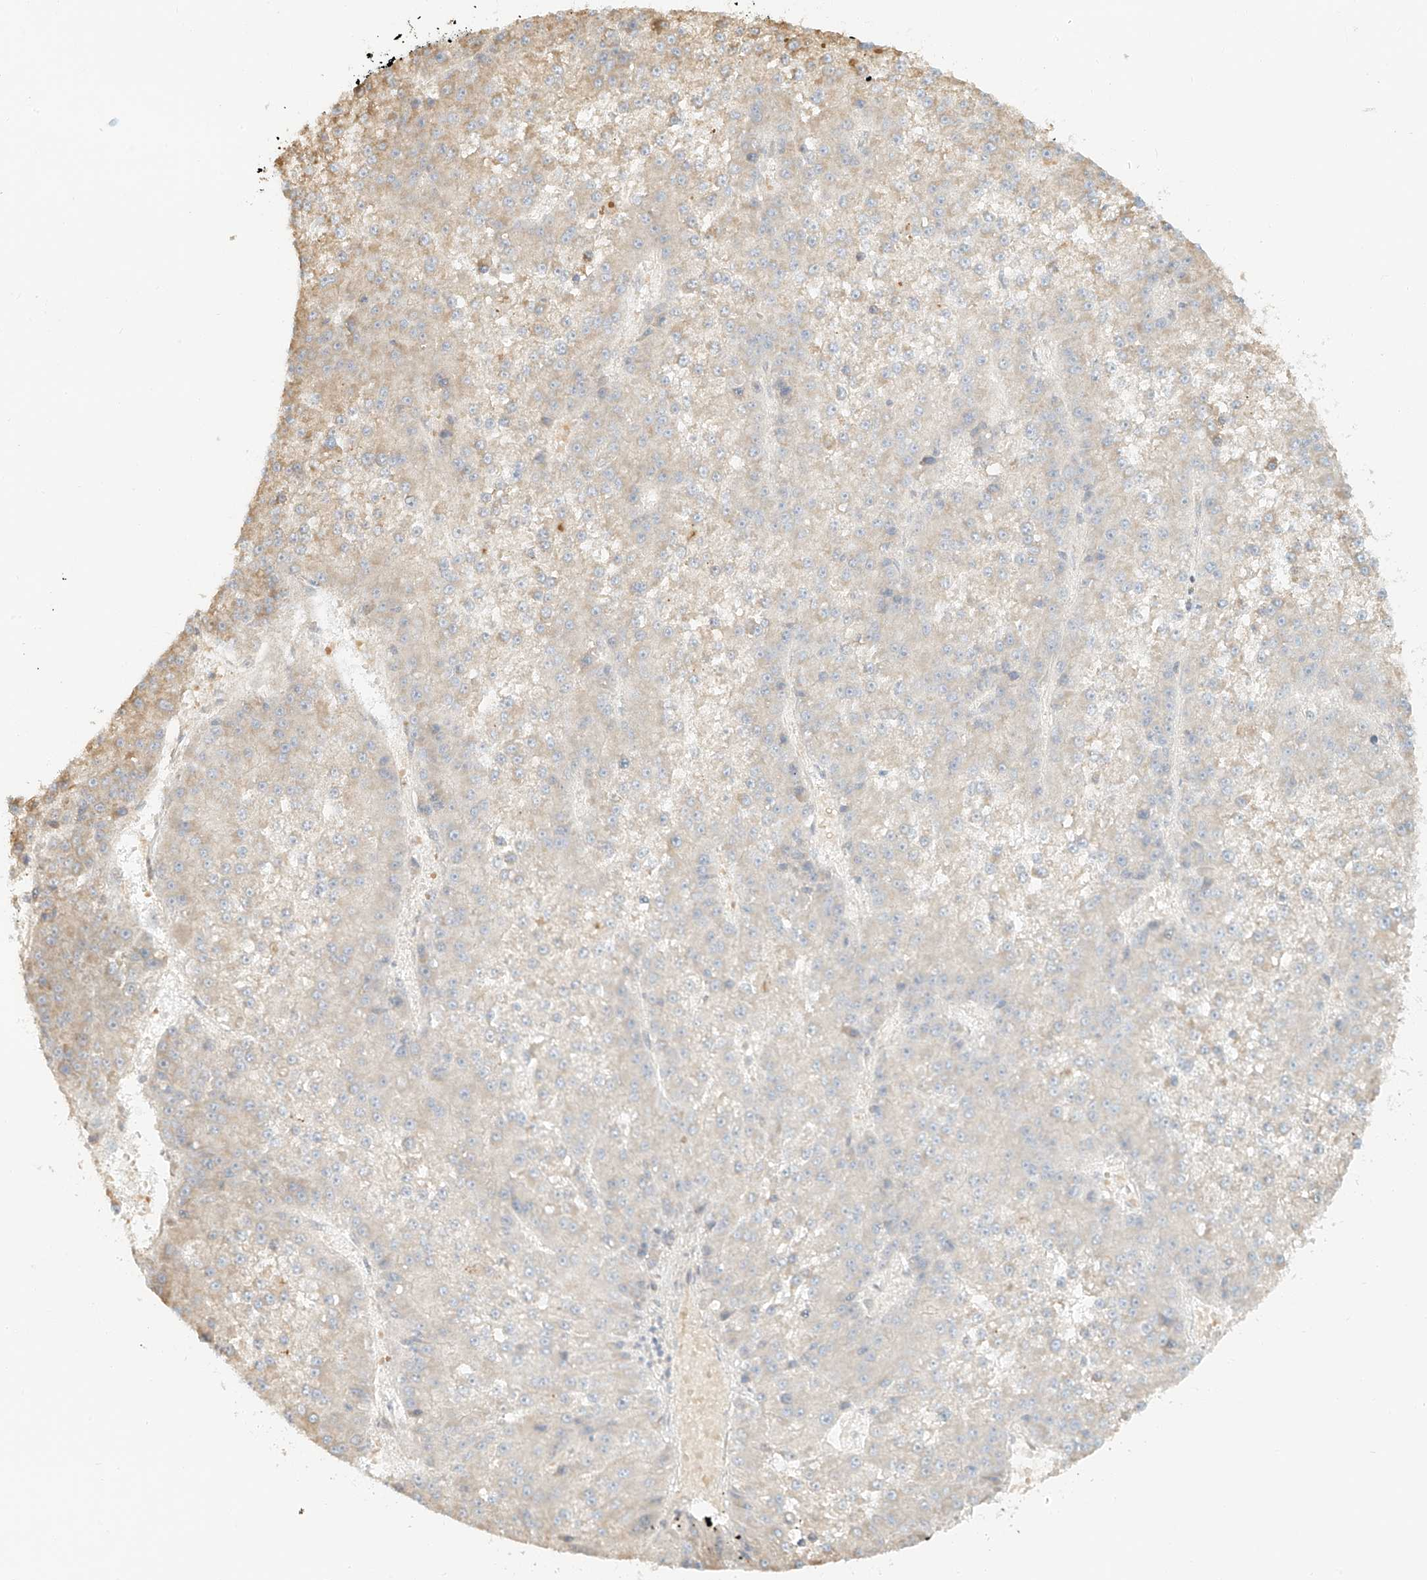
{"staining": {"intensity": "negative", "quantity": "none", "location": "none"}, "tissue": "liver cancer", "cell_type": "Tumor cells", "image_type": "cancer", "snomed": [{"axis": "morphology", "description": "Carcinoma, Hepatocellular, NOS"}, {"axis": "topography", "description": "Liver"}], "caption": "Immunohistochemical staining of human liver hepatocellular carcinoma exhibits no significant expression in tumor cells.", "gene": "UPK1B", "patient": {"sex": "female", "age": 73}}